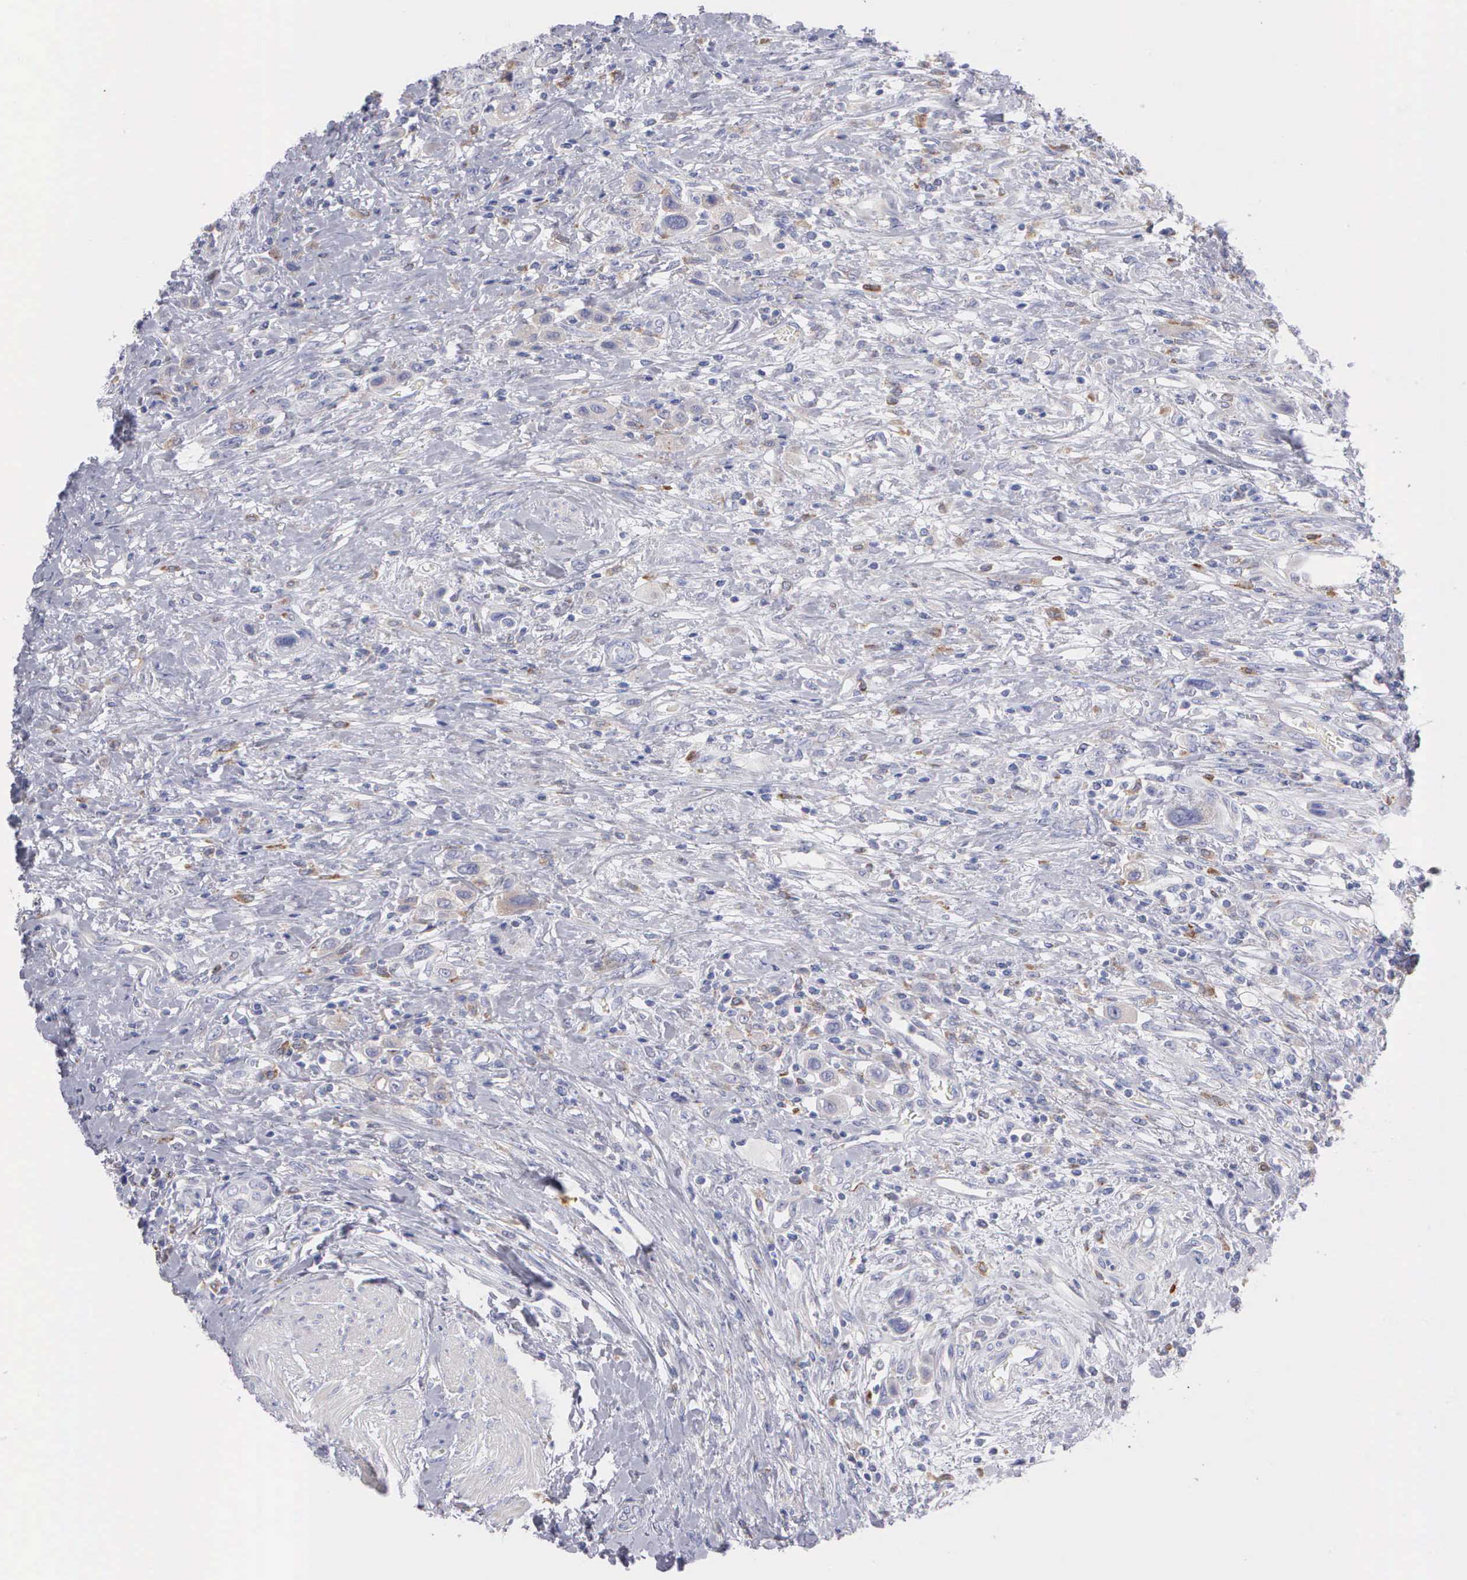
{"staining": {"intensity": "negative", "quantity": "none", "location": "none"}, "tissue": "urothelial cancer", "cell_type": "Tumor cells", "image_type": "cancer", "snomed": [{"axis": "morphology", "description": "Urothelial carcinoma, High grade"}, {"axis": "topography", "description": "Urinary bladder"}], "caption": "This is an IHC micrograph of urothelial cancer. There is no positivity in tumor cells.", "gene": "TYRP1", "patient": {"sex": "male", "age": 50}}